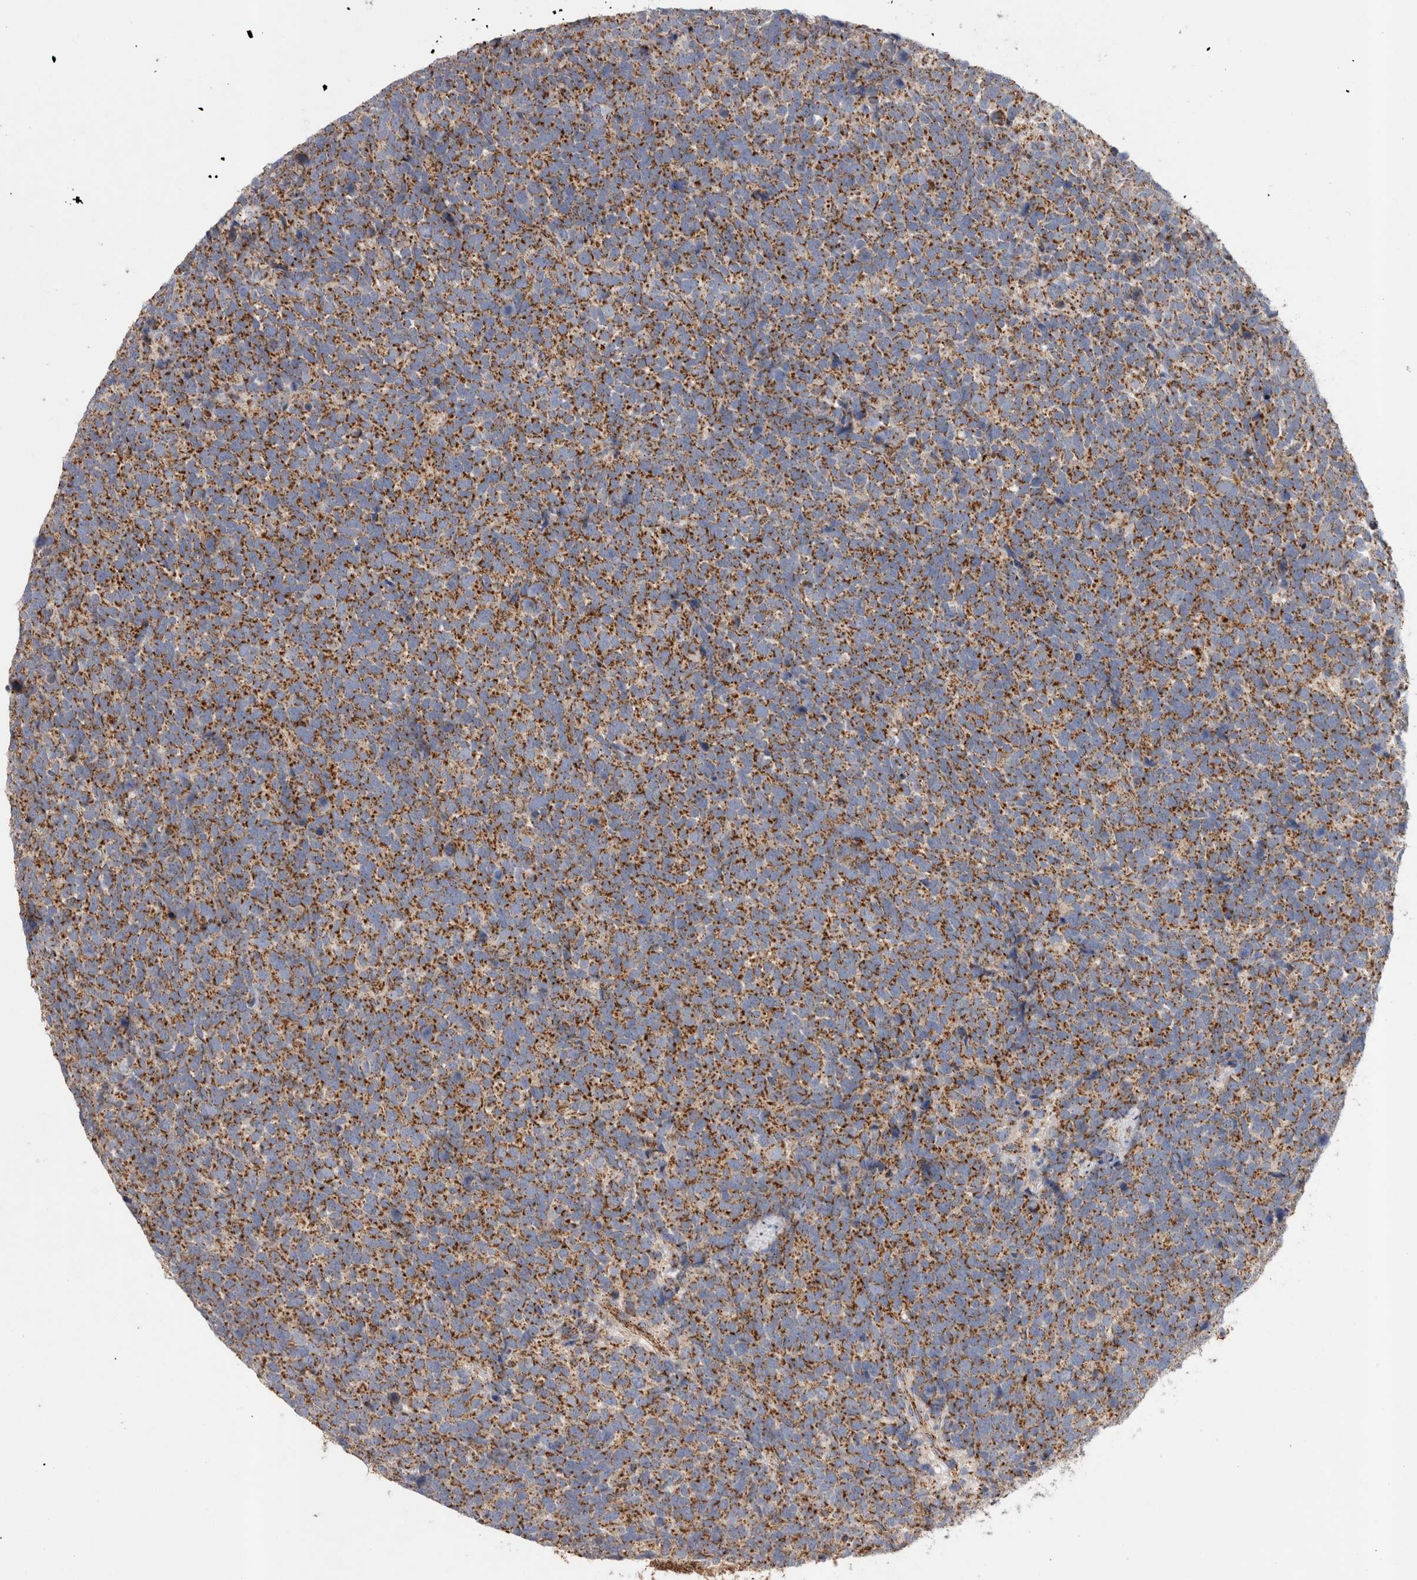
{"staining": {"intensity": "moderate", "quantity": ">75%", "location": "cytoplasmic/membranous"}, "tissue": "urothelial cancer", "cell_type": "Tumor cells", "image_type": "cancer", "snomed": [{"axis": "morphology", "description": "Urothelial carcinoma, High grade"}, {"axis": "topography", "description": "Urinary bladder"}], "caption": "A brown stain highlights moderate cytoplasmic/membranous staining of a protein in high-grade urothelial carcinoma tumor cells.", "gene": "IARS2", "patient": {"sex": "female", "age": 82}}